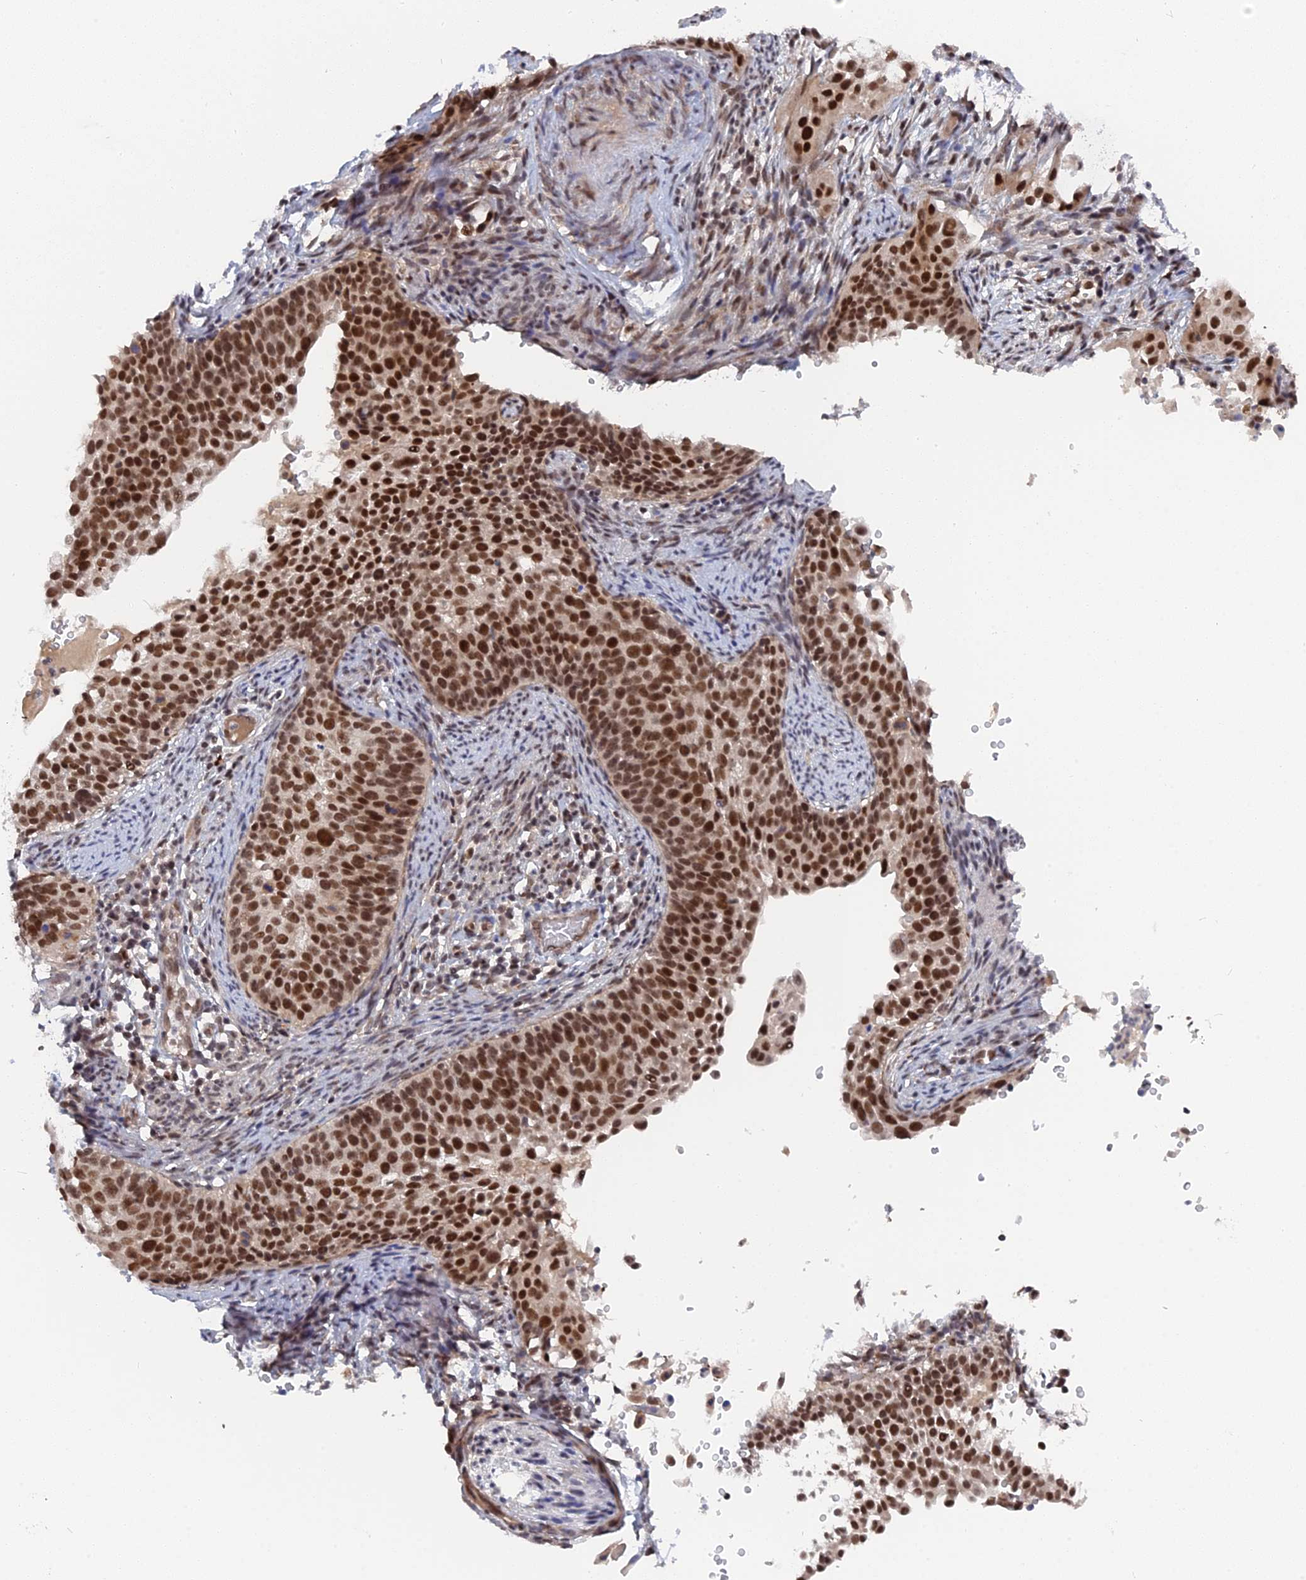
{"staining": {"intensity": "strong", "quantity": ">75%", "location": "nuclear"}, "tissue": "cervical cancer", "cell_type": "Tumor cells", "image_type": "cancer", "snomed": [{"axis": "morphology", "description": "Squamous cell carcinoma, NOS"}, {"axis": "topography", "description": "Cervix"}], "caption": "Human squamous cell carcinoma (cervical) stained with a protein marker demonstrates strong staining in tumor cells.", "gene": "CCDC85A", "patient": {"sex": "female", "age": 44}}